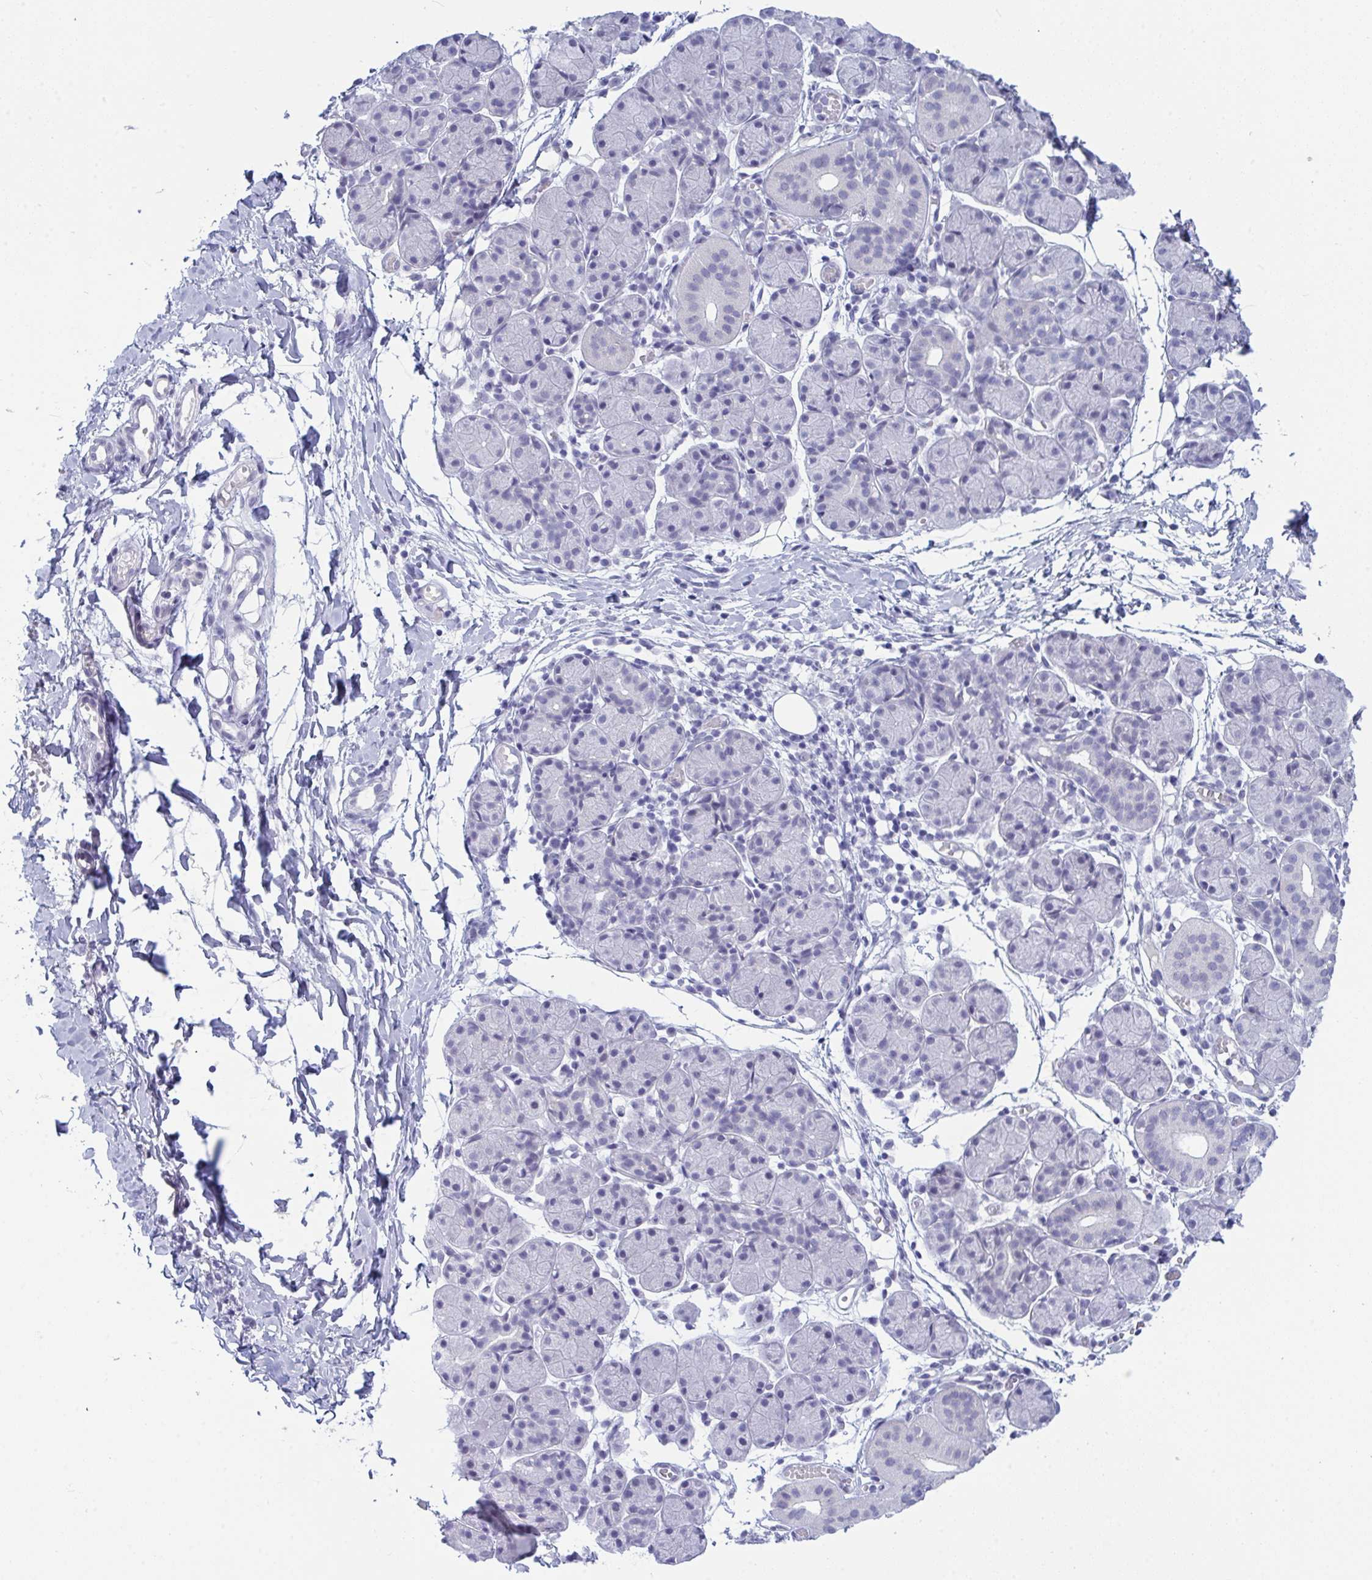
{"staining": {"intensity": "negative", "quantity": "none", "location": "none"}, "tissue": "salivary gland", "cell_type": "Glandular cells", "image_type": "normal", "snomed": [{"axis": "morphology", "description": "Normal tissue, NOS"}, {"axis": "morphology", "description": "Inflammation, NOS"}, {"axis": "topography", "description": "Lymph node"}, {"axis": "topography", "description": "Salivary gland"}], "caption": "There is no significant staining in glandular cells of salivary gland. (Immunohistochemistry (ihc), brightfield microscopy, high magnification).", "gene": "PRDM9", "patient": {"sex": "male", "age": 3}}